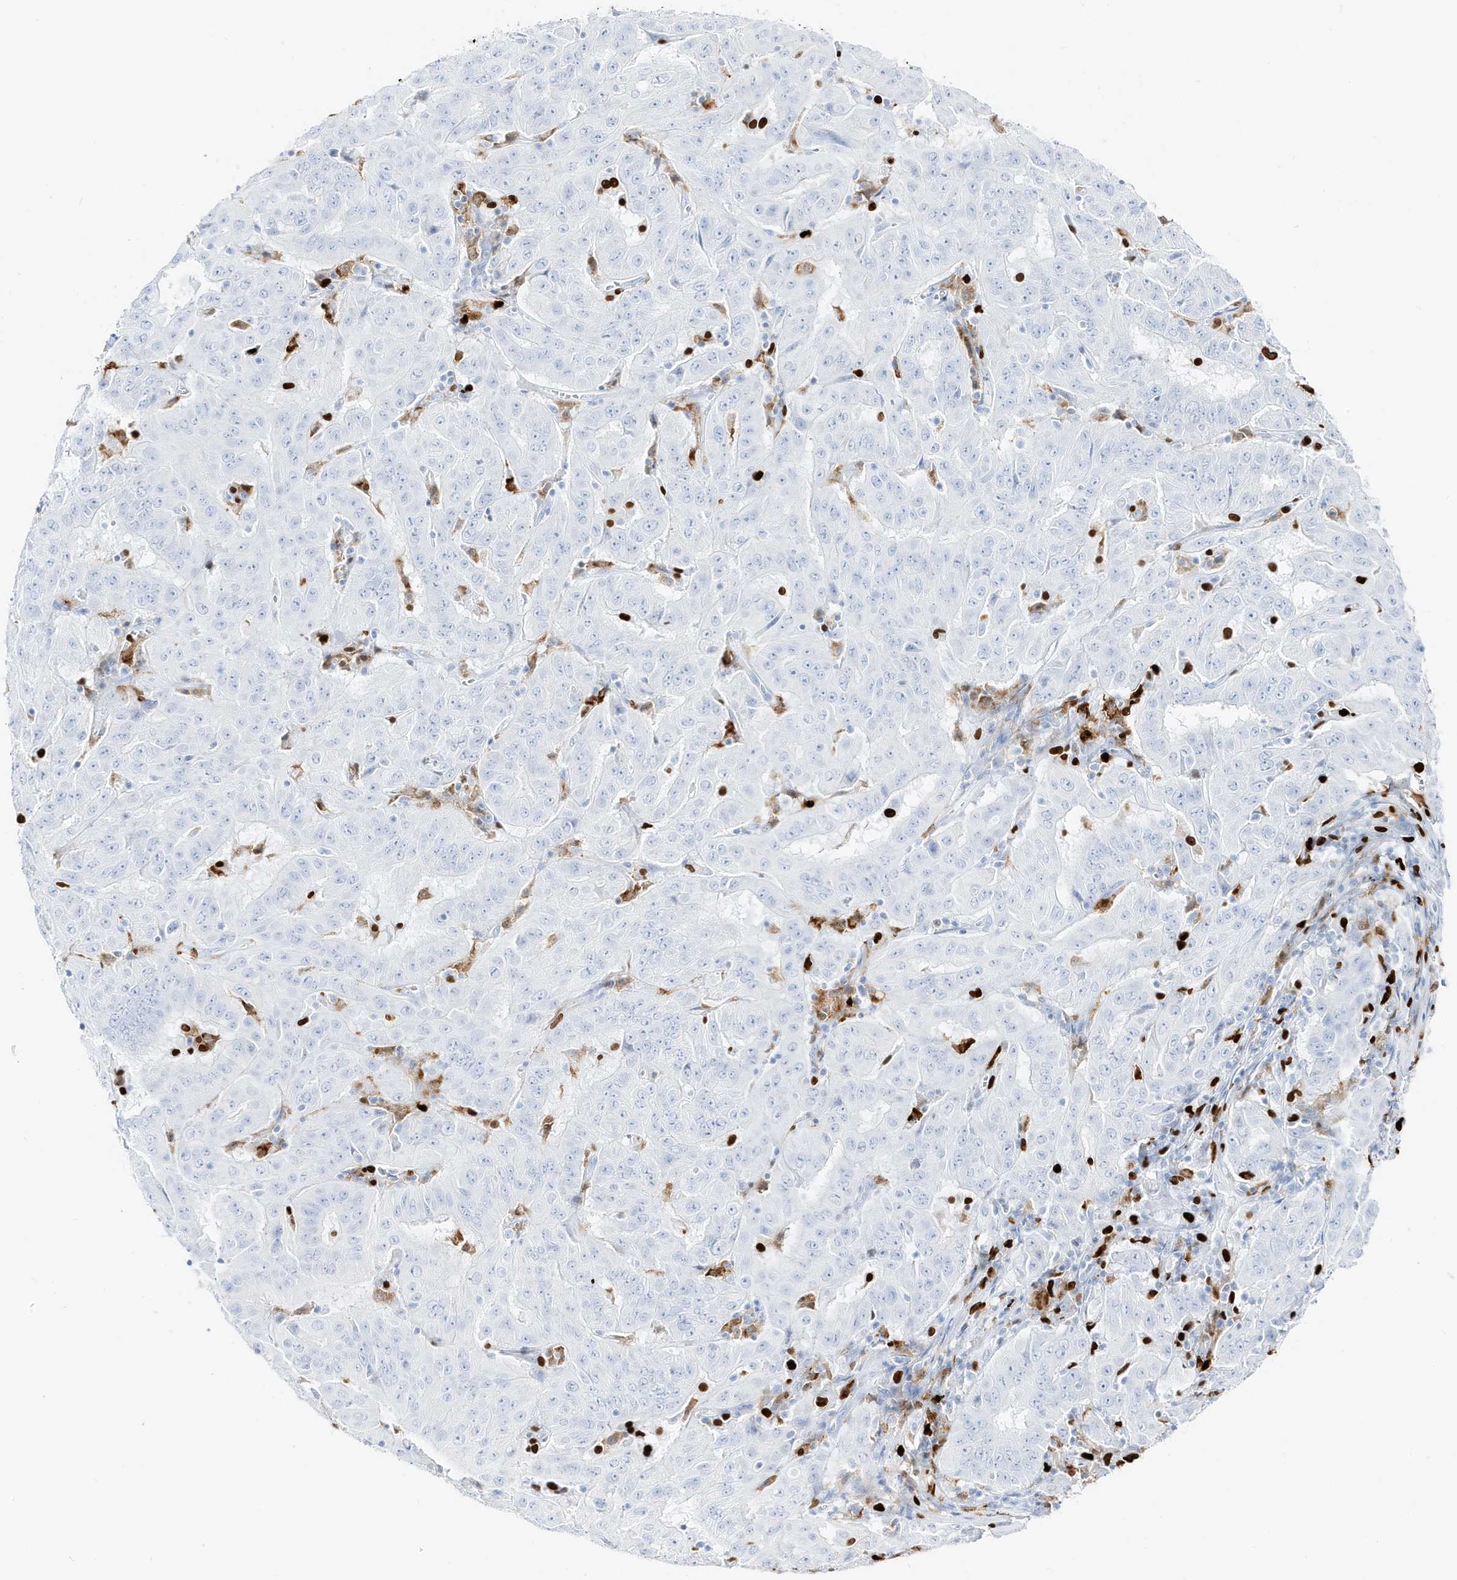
{"staining": {"intensity": "negative", "quantity": "none", "location": "none"}, "tissue": "pancreatic cancer", "cell_type": "Tumor cells", "image_type": "cancer", "snomed": [{"axis": "morphology", "description": "Adenocarcinoma, NOS"}, {"axis": "topography", "description": "Pancreas"}], "caption": "IHC histopathology image of neoplastic tissue: human adenocarcinoma (pancreatic) stained with DAB (3,3'-diaminobenzidine) demonstrates no significant protein staining in tumor cells.", "gene": "MNDA", "patient": {"sex": "male", "age": 63}}